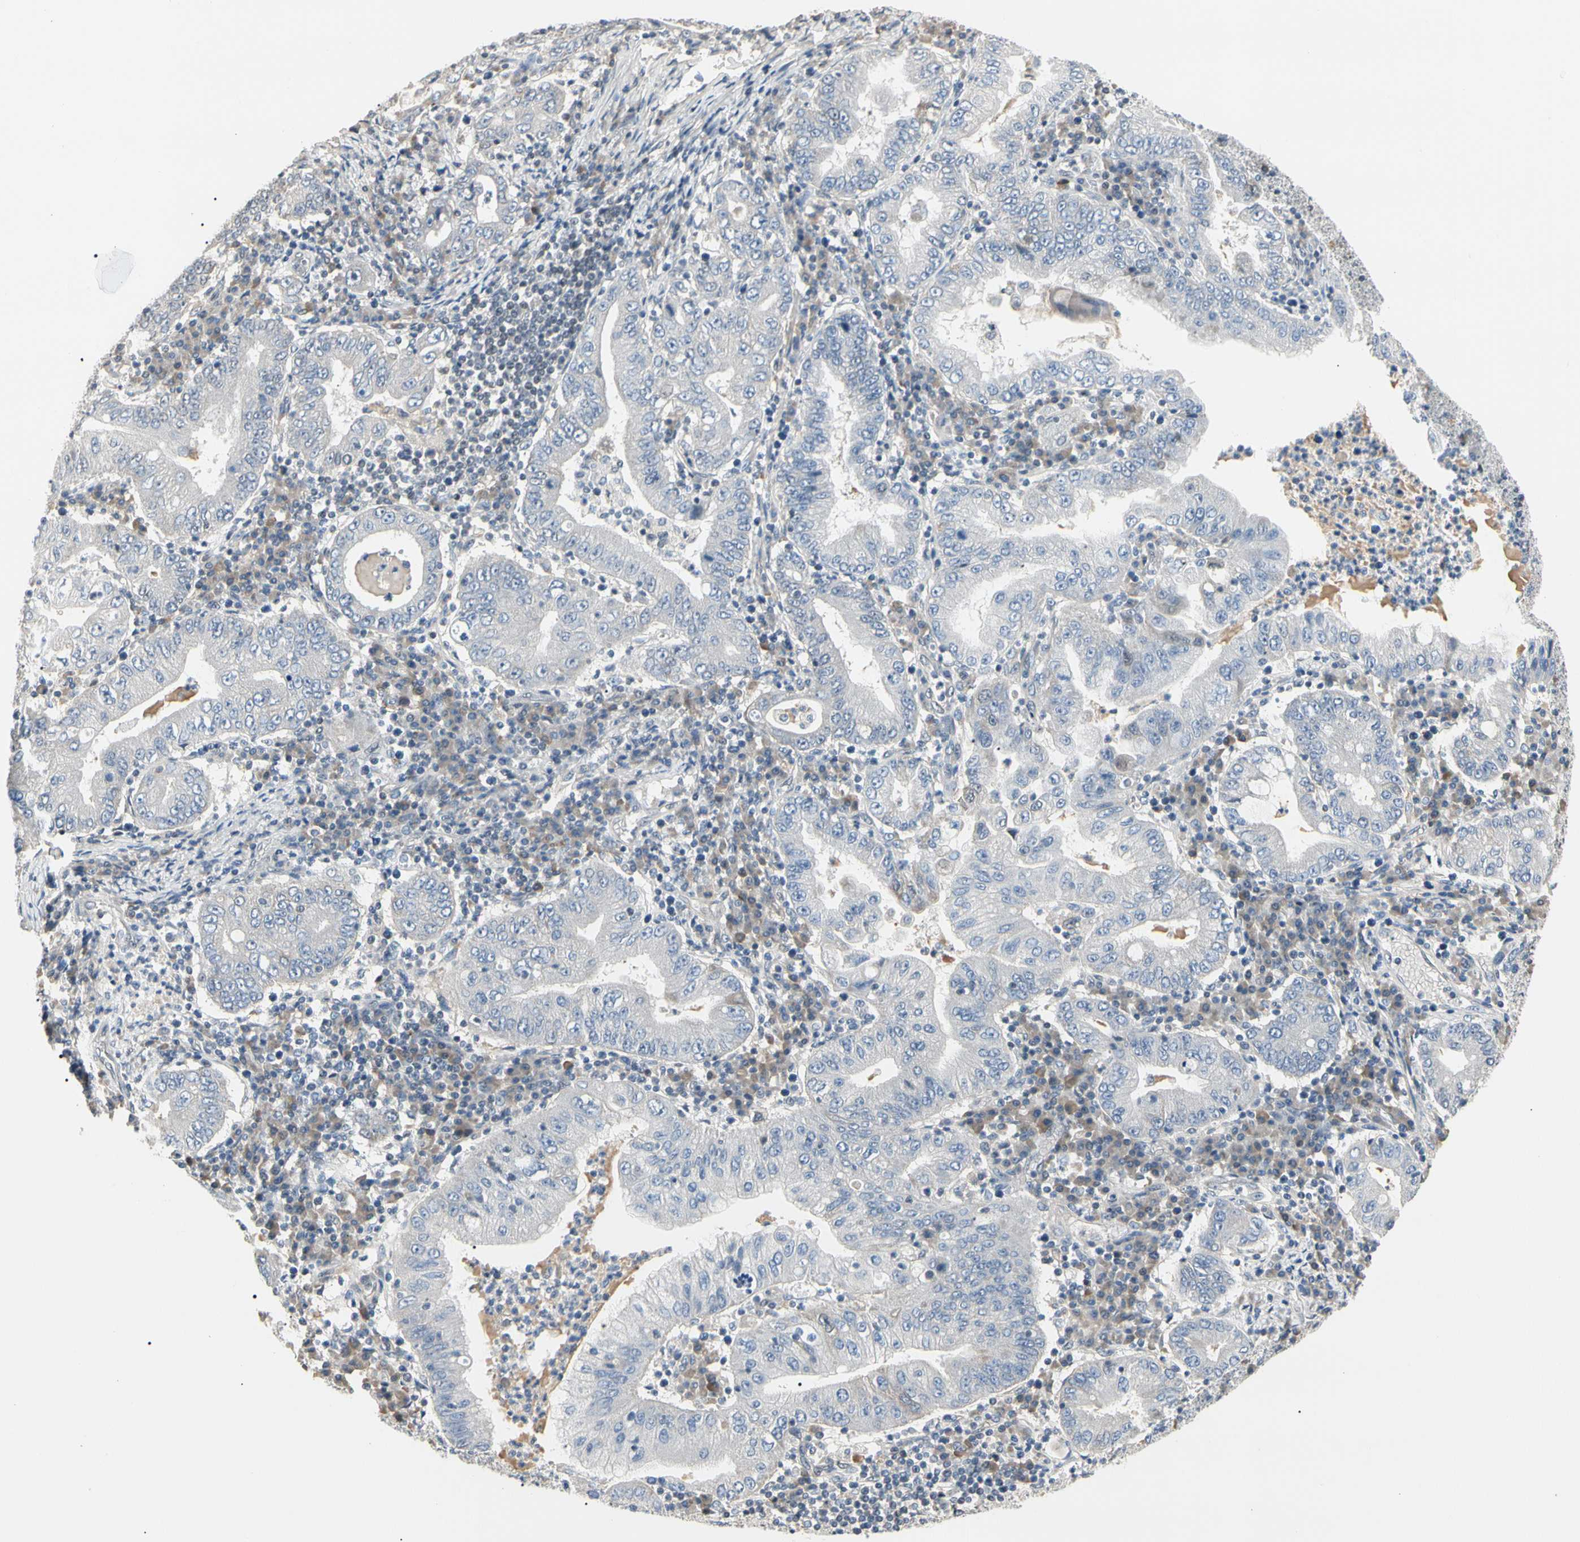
{"staining": {"intensity": "negative", "quantity": "none", "location": "none"}, "tissue": "stomach cancer", "cell_type": "Tumor cells", "image_type": "cancer", "snomed": [{"axis": "morphology", "description": "Normal tissue, NOS"}, {"axis": "morphology", "description": "Adenocarcinoma, NOS"}, {"axis": "topography", "description": "Esophagus"}, {"axis": "topography", "description": "Stomach, upper"}, {"axis": "topography", "description": "Peripheral nerve tissue"}], "caption": "Tumor cells show no significant protein positivity in stomach cancer.", "gene": "GREM1", "patient": {"sex": "male", "age": 62}}